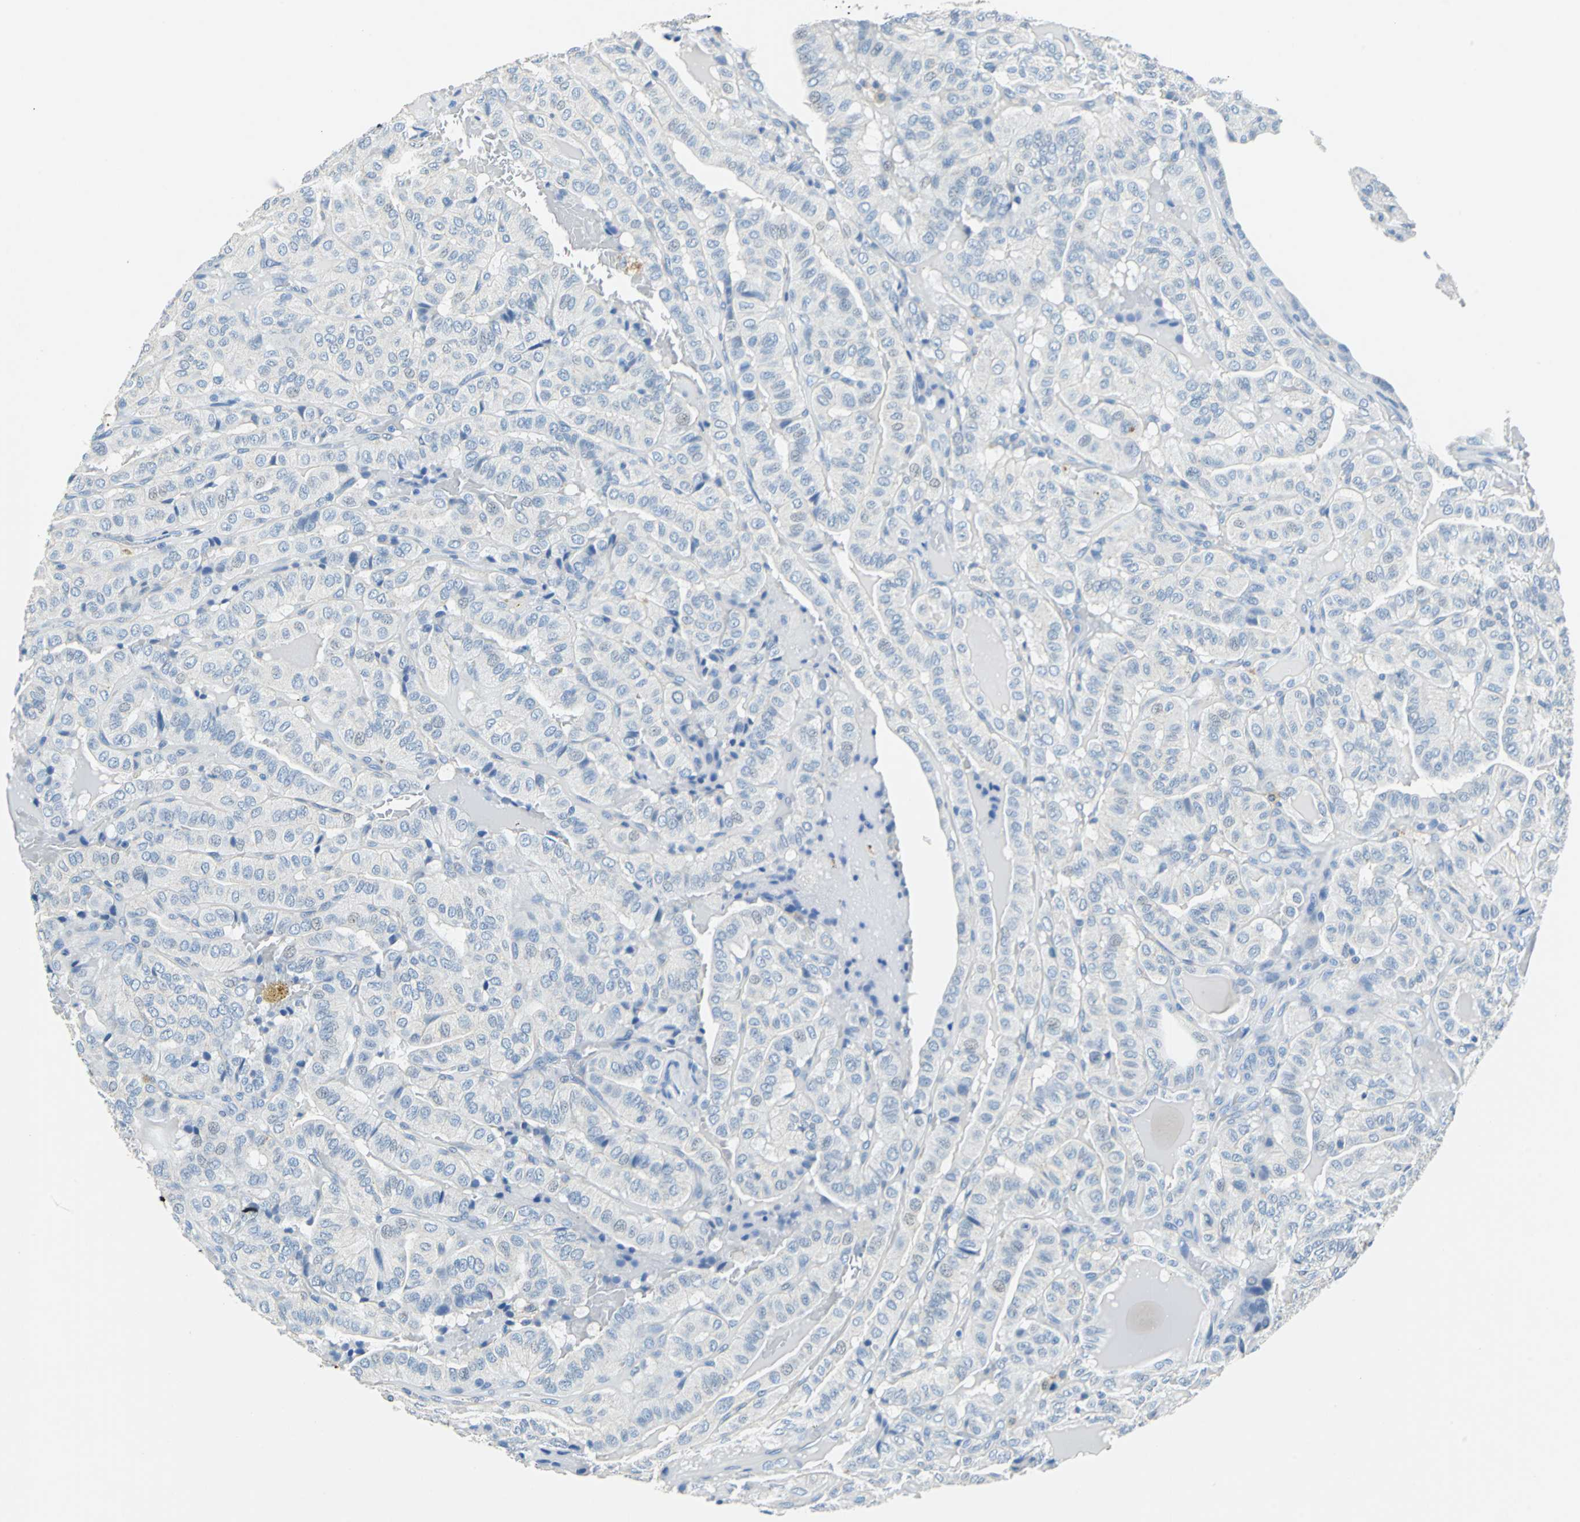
{"staining": {"intensity": "negative", "quantity": "none", "location": "none"}, "tissue": "thyroid cancer", "cell_type": "Tumor cells", "image_type": "cancer", "snomed": [{"axis": "morphology", "description": "Papillary adenocarcinoma, NOS"}, {"axis": "topography", "description": "Thyroid gland"}], "caption": "There is no significant positivity in tumor cells of thyroid cancer (papillary adenocarcinoma).", "gene": "TEX264", "patient": {"sex": "male", "age": 77}}